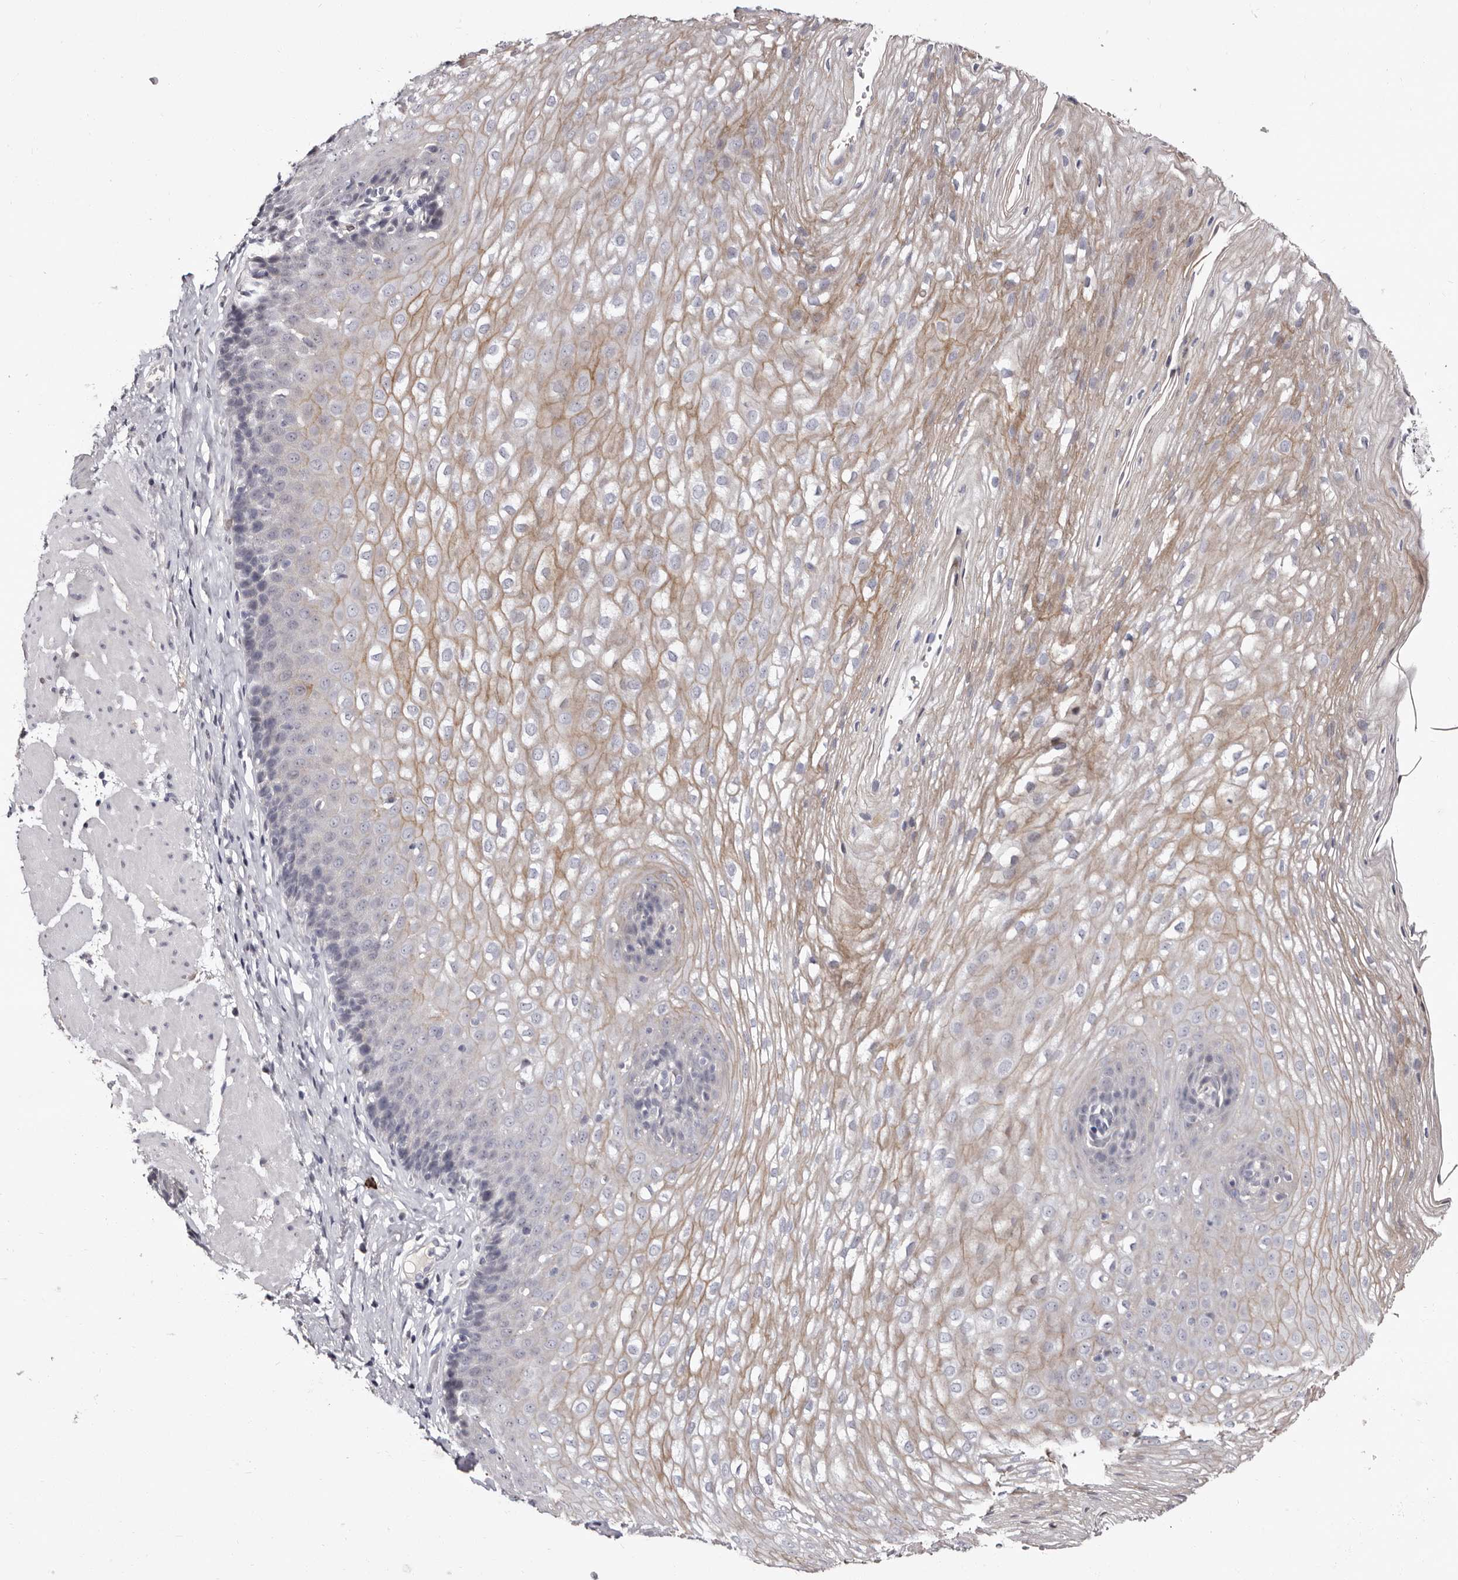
{"staining": {"intensity": "moderate", "quantity": "<25%", "location": "cytoplasmic/membranous"}, "tissue": "esophagus", "cell_type": "Squamous epithelial cells", "image_type": "normal", "snomed": [{"axis": "morphology", "description": "Normal tissue, NOS"}, {"axis": "topography", "description": "Esophagus"}], "caption": "A histopathology image of esophagus stained for a protein shows moderate cytoplasmic/membranous brown staining in squamous epithelial cells.", "gene": "BPGM", "patient": {"sex": "female", "age": 66}}